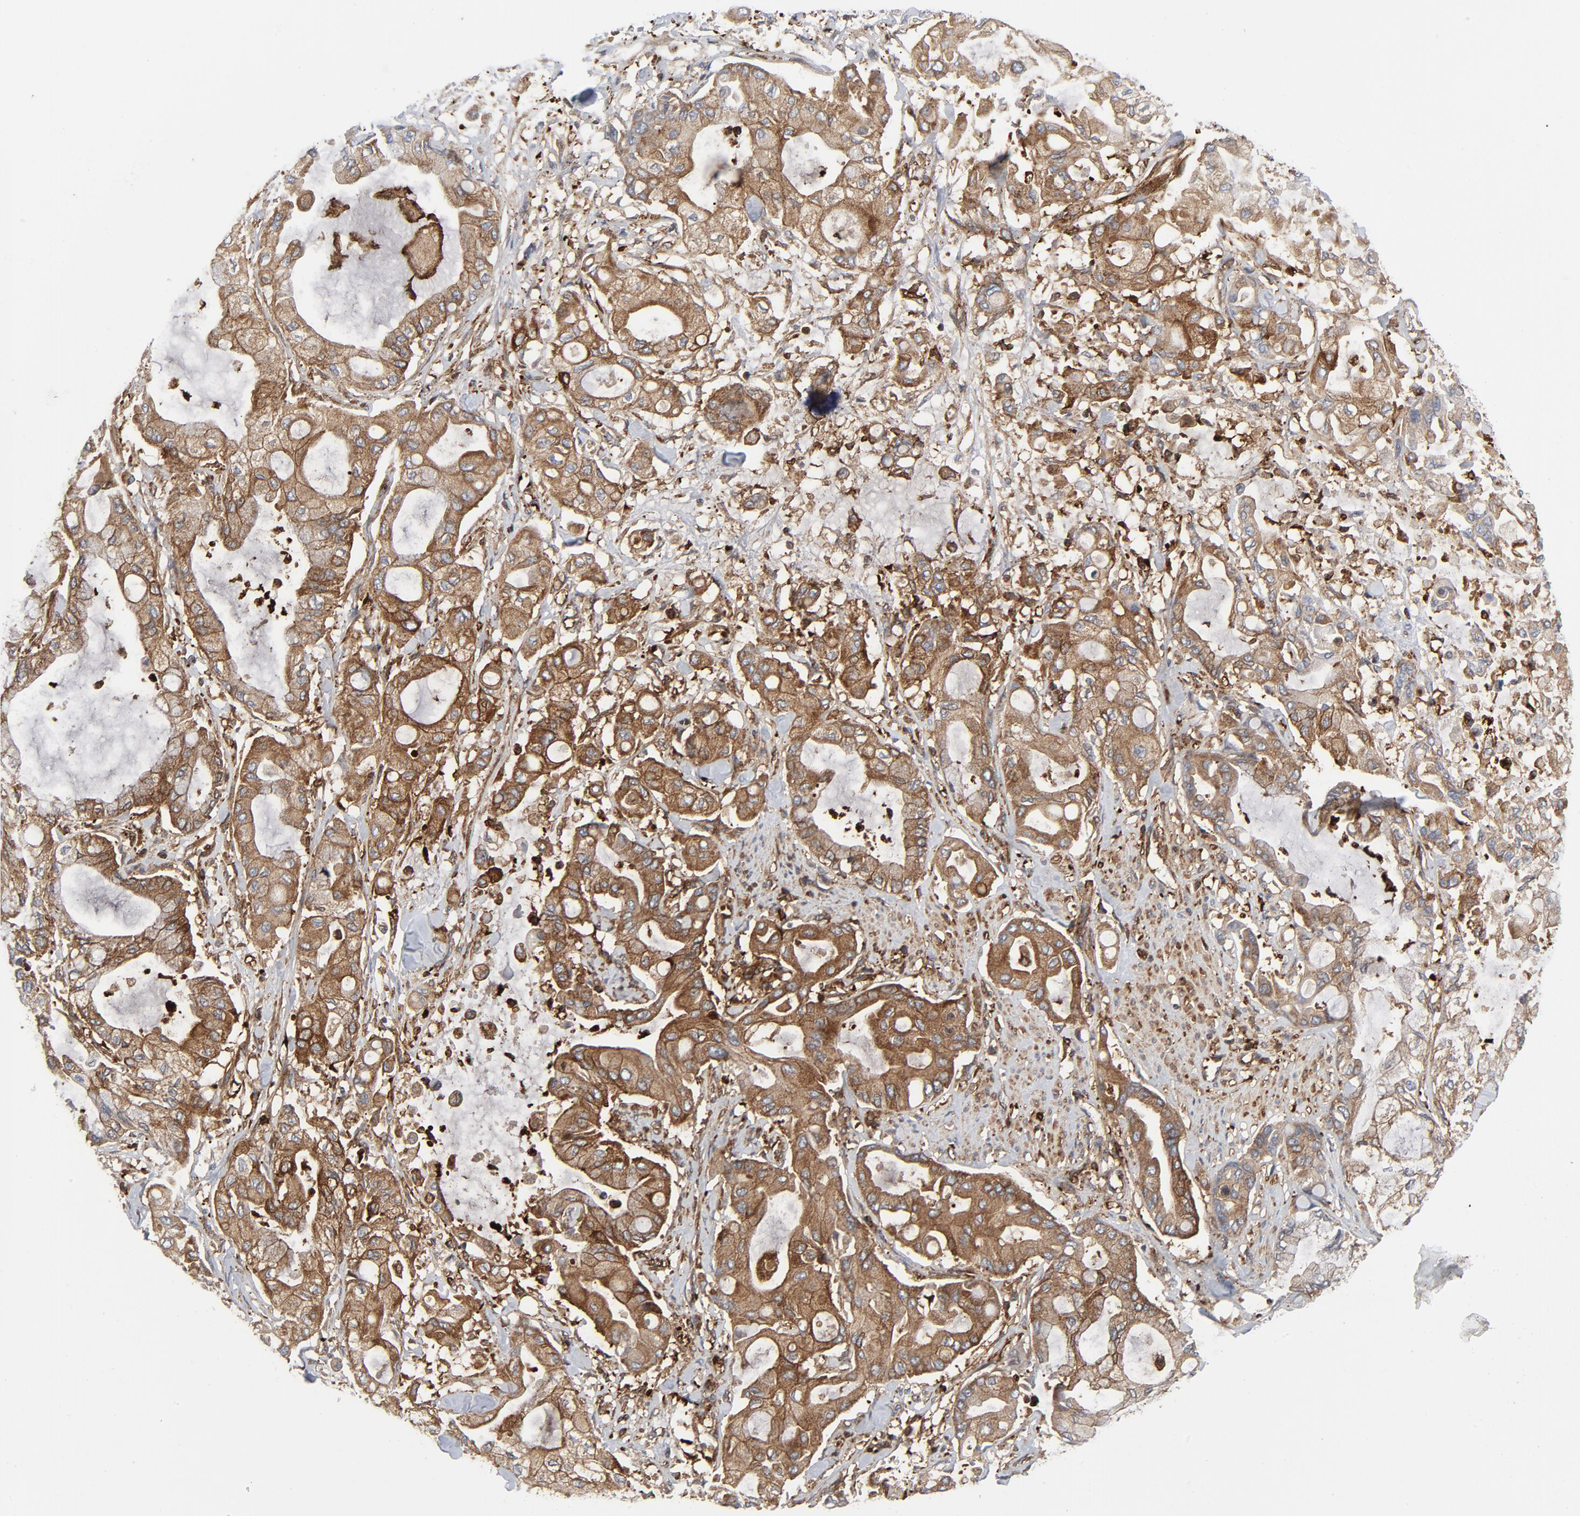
{"staining": {"intensity": "moderate", "quantity": ">75%", "location": "cytoplasmic/membranous"}, "tissue": "pancreatic cancer", "cell_type": "Tumor cells", "image_type": "cancer", "snomed": [{"axis": "morphology", "description": "Adenocarcinoma, NOS"}, {"axis": "morphology", "description": "Adenocarcinoma, metastatic, NOS"}, {"axis": "topography", "description": "Lymph node"}, {"axis": "topography", "description": "Pancreas"}, {"axis": "topography", "description": "Duodenum"}], "caption": "Immunohistochemical staining of human pancreatic metastatic adenocarcinoma reveals medium levels of moderate cytoplasmic/membranous expression in approximately >75% of tumor cells.", "gene": "YES1", "patient": {"sex": "female", "age": 64}}